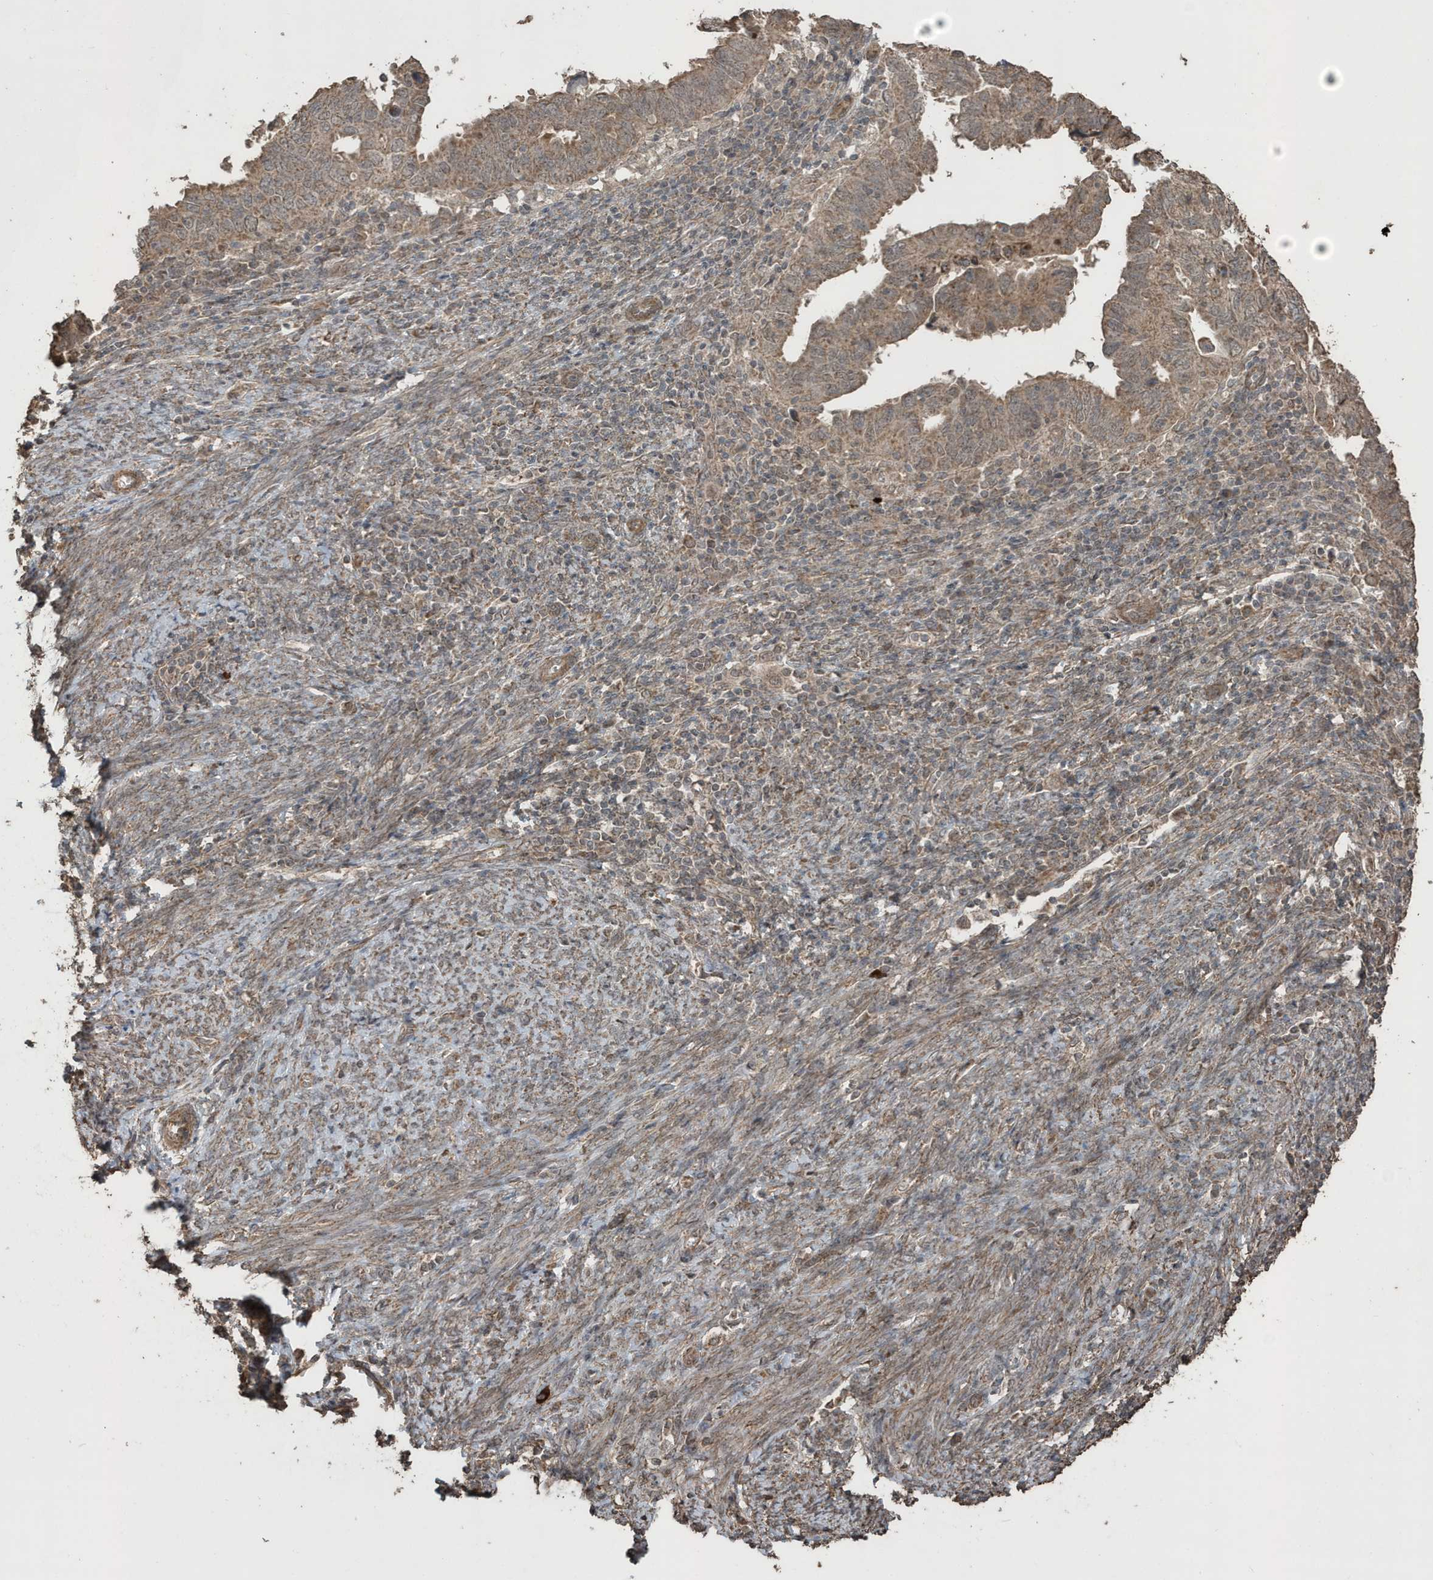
{"staining": {"intensity": "moderate", "quantity": ">75%", "location": "cytoplasmic/membranous"}, "tissue": "endometrial cancer", "cell_type": "Tumor cells", "image_type": "cancer", "snomed": [{"axis": "morphology", "description": "Adenocarcinoma, NOS"}, {"axis": "topography", "description": "Uterus"}], "caption": "Immunohistochemical staining of endometrial adenocarcinoma displays moderate cytoplasmic/membranous protein expression in approximately >75% of tumor cells.", "gene": "PAXBP1", "patient": {"sex": "female", "age": 77}}